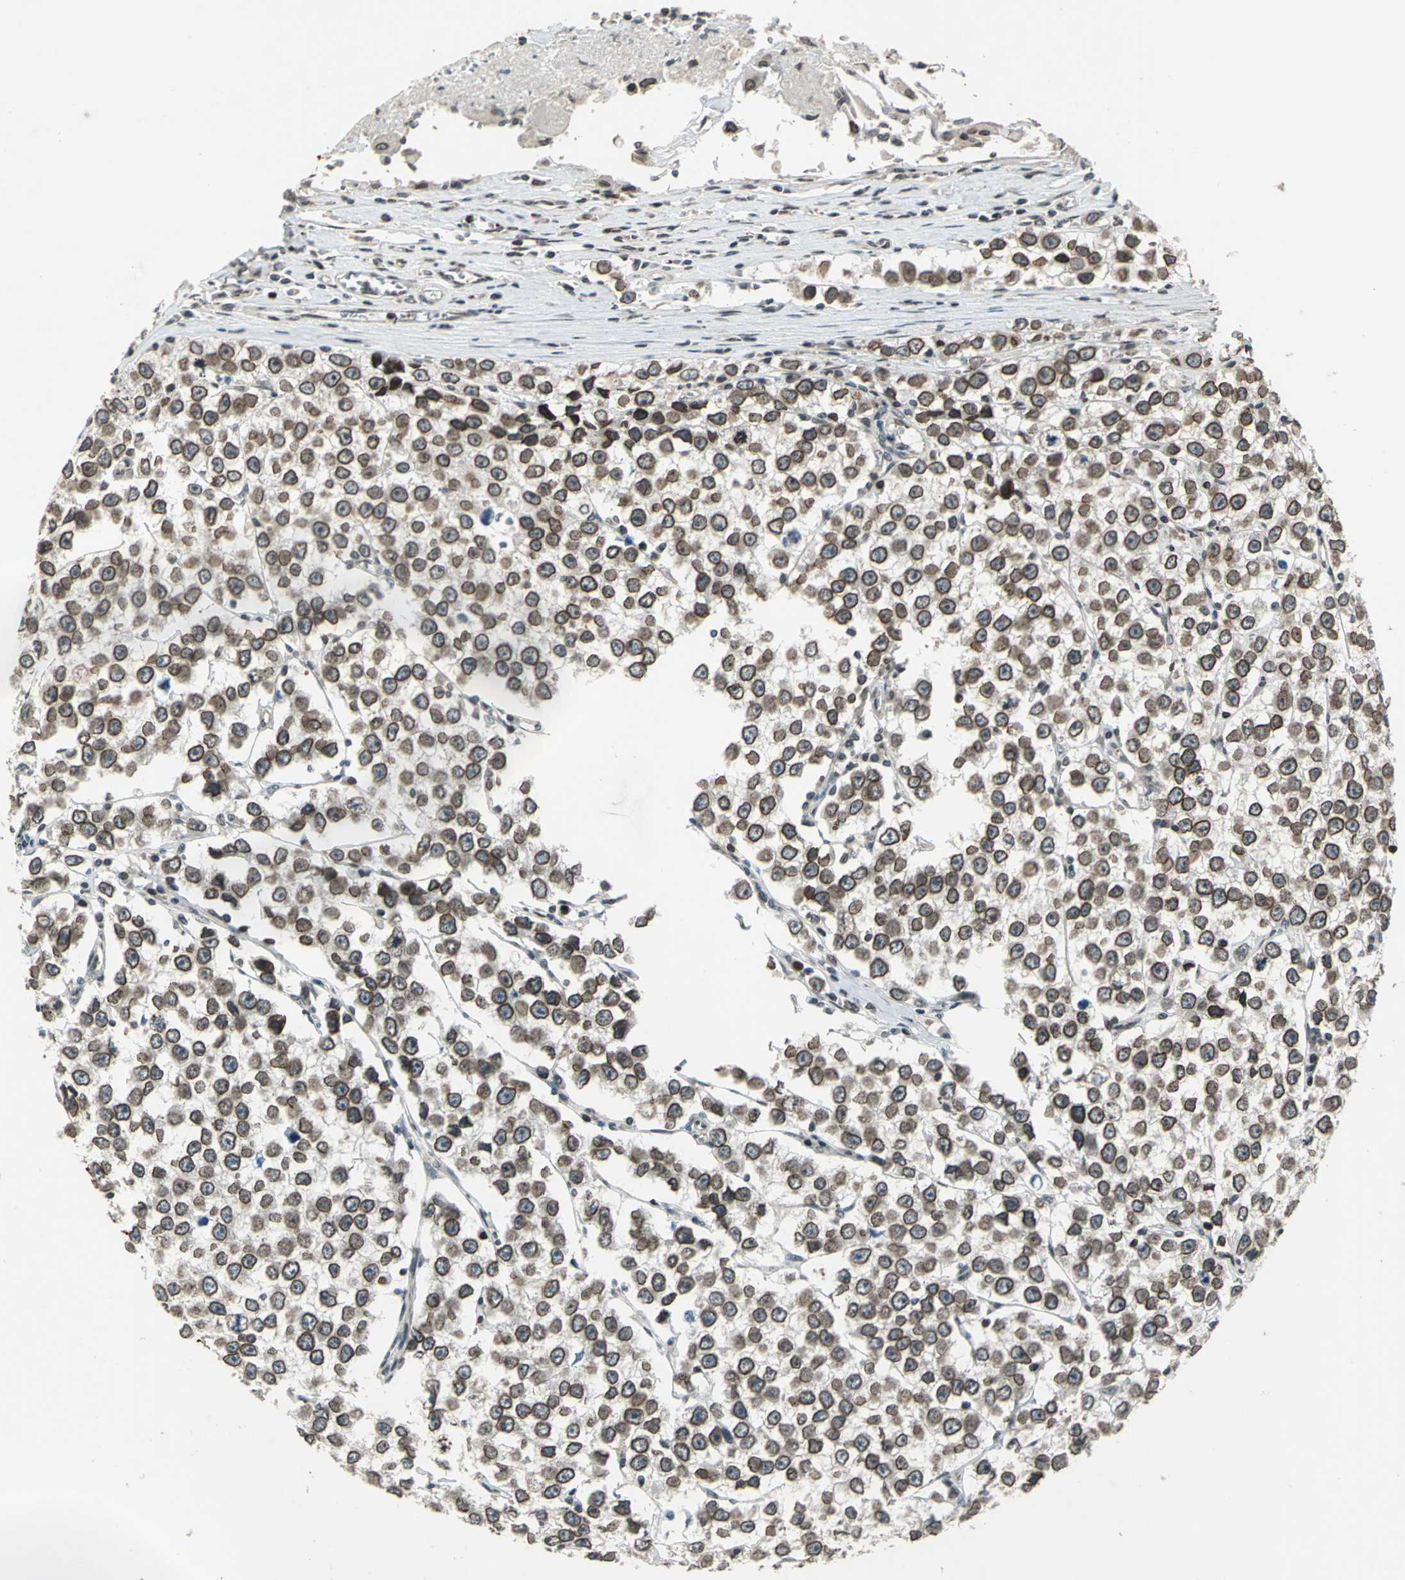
{"staining": {"intensity": "moderate", "quantity": ">75%", "location": "cytoplasmic/membranous,nuclear"}, "tissue": "testis cancer", "cell_type": "Tumor cells", "image_type": "cancer", "snomed": [{"axis": "morphology", "description": "Seminoma, NOS"}, {"axis": "morphology", "description": "Carcinoma, Embryonal, NOS"}, {"axis": "topography", "description": "Testis"}], "caption": "An IHC histopathology image of tumor tissue is shown. Protein staining in brown labels moderate cytoplasmic/membranous and nuclear positivity in testis cancer (embryonal carcinoma) within tumor cells.", "gene": "BRIP1", "patient": {"sex": "male", "age": 52}}